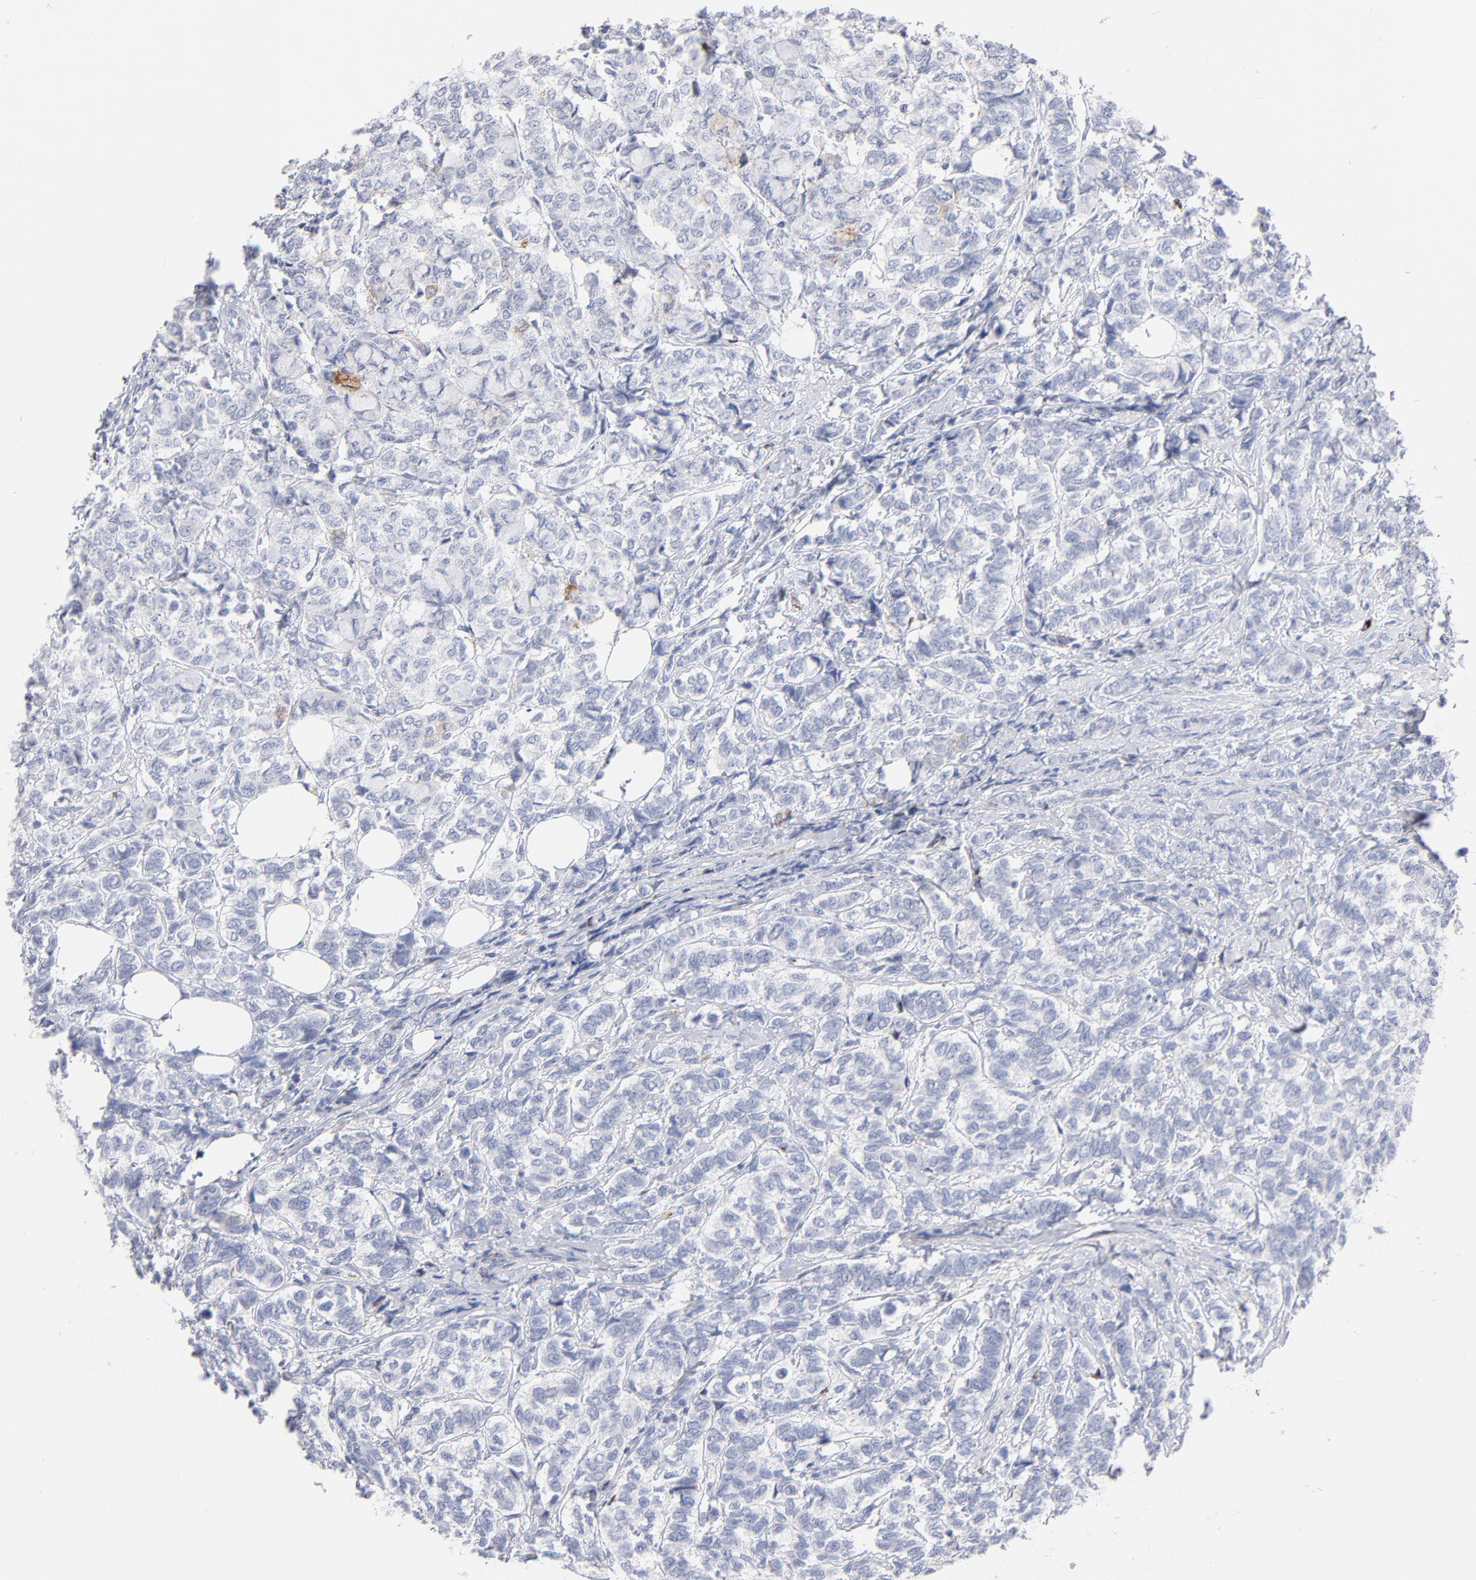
{"staining": {"intensity": "negative", "quantity": "none", "location": "none"}, "tissue": "breast cancer", "cell_type": "Tumor cells", "image_type": "cancer", "snomed": [{"axis": "morphology", "description": "Lobular carcinoma"}, {"axis": "topography", "description": "Breast"}], "caption": "IHC micrograph of neoplastic tissue: breast cancer stained with DAB (3,3'-diaminobenzidine) shows no significant protein expression in tumor cells.", "gene": "PLAT", "patient": {"sex": "female", "age": 60}}